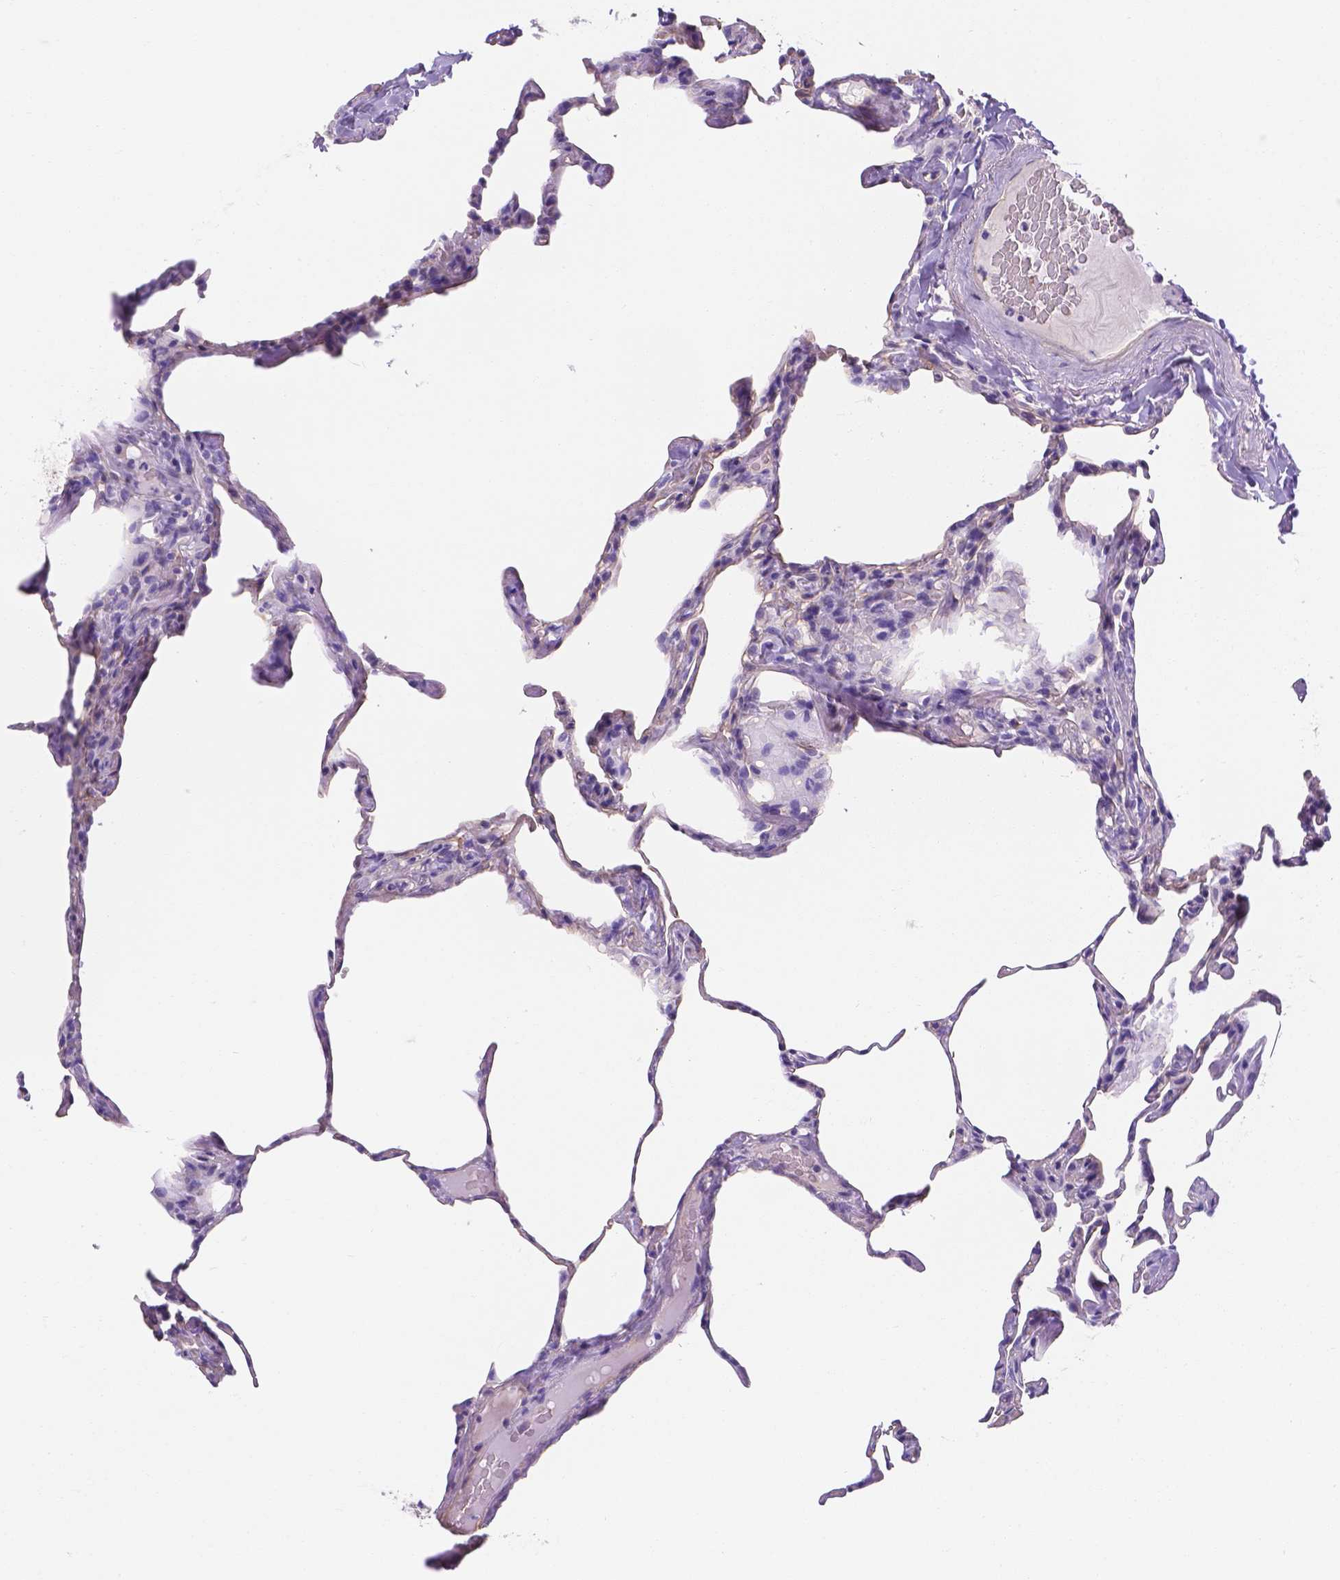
{"staining": {"intensity": "negative", "quantity": "none", "location": "none"}, "tissue": "lung", "cell_type": "Alveolar cells", "image_type": "normal", "snomed": [{"axis": "morphology", "description": "Normal tissue, NOS"}, {"axis": "topography", "description": "Lung"}], "caption": "Immunohistochemistry (IHC) photomicrograph of normal lung: lung stained with DAB (3,3'-diaminobenzidine) shows no significant protein staining in alveolar cells.", "gene": "SLC40A1", "patient": {"sex": "male", "age": 65}}